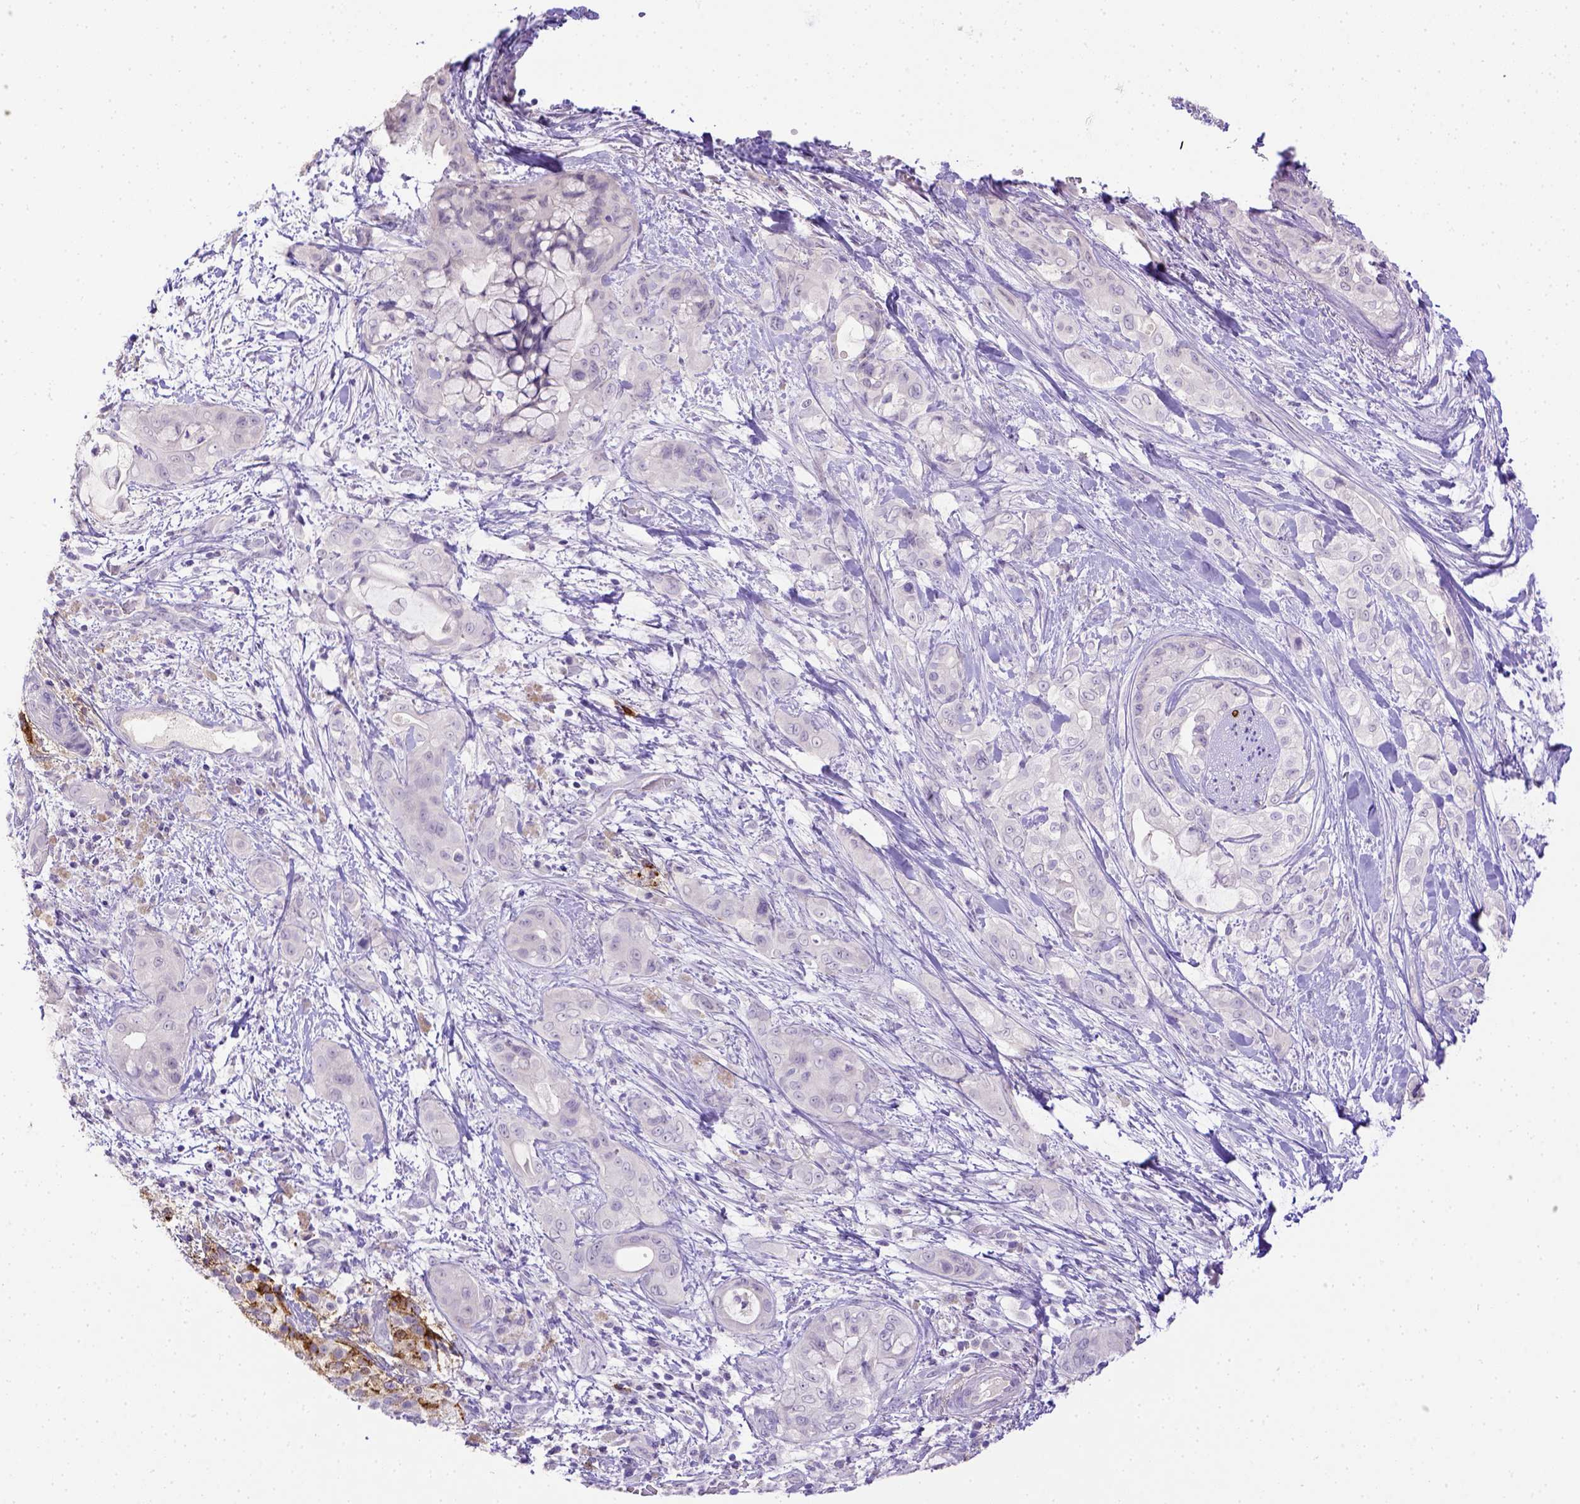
{"staining": {"intensity": "negative", "quantity": "none", "location": "none"}, "tissue": "pancreatic cancer", "cell_type": "Tumor cells", "image_type": "cancer", "snomed": [{"axis": "morphology", "description": "Adenocarcinoma, NOS"}, {"axis": "topography", "description": "Pancreas"}], "caption": "This is a histopathology image of immunohistochemistry staining of pancreatic cancer (adenocarcinoma), which shows no positivity in tumor cells.", "gene": "B3GAT1", "patient": {"sex": "male", "age": 71}}